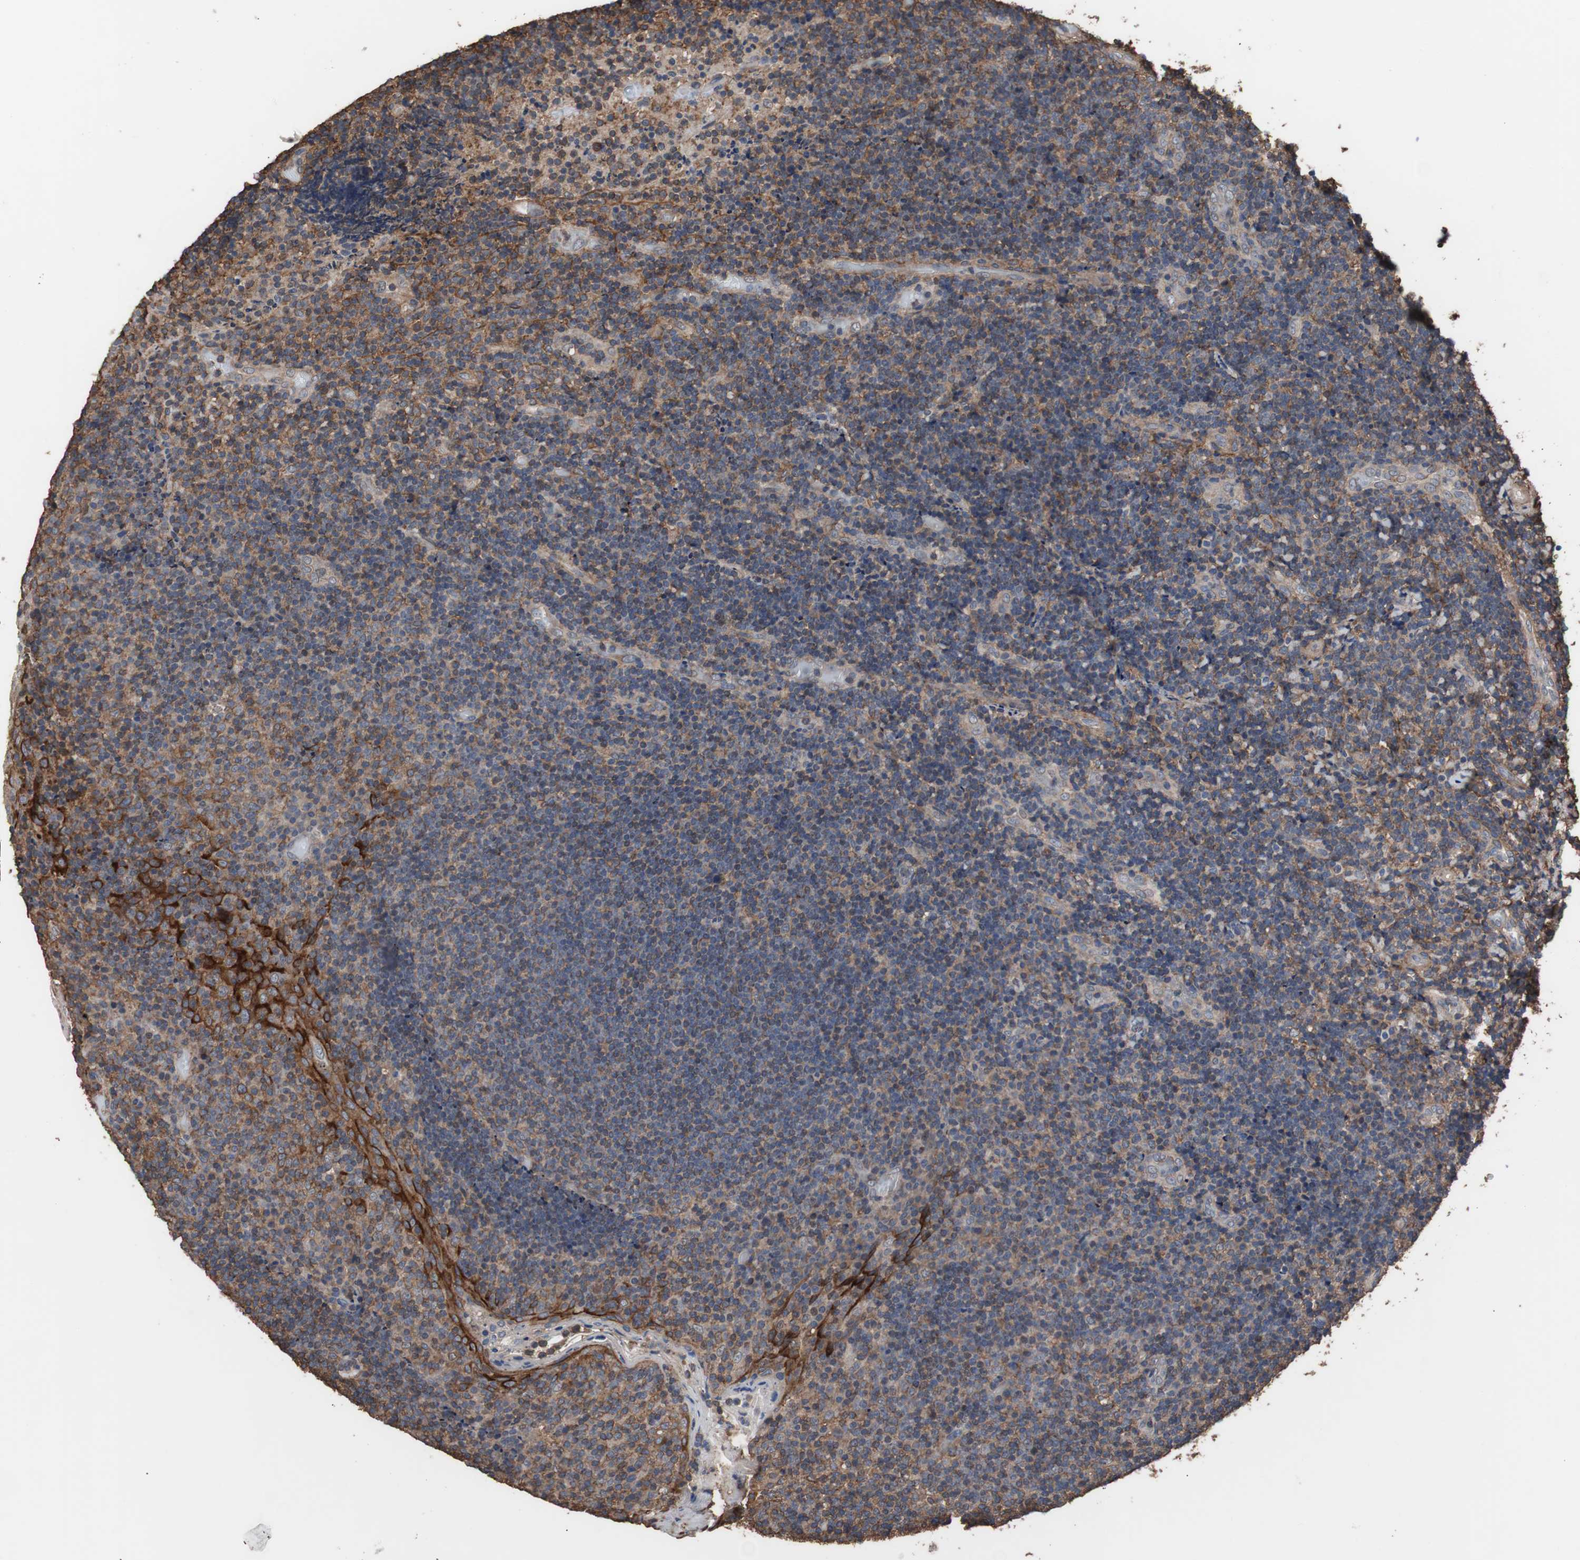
{"staining": {"intensity": "moderate", "quantity": "<25%", "location": "cytoplasmic/membranous"}, "tissue": "lymphoma", "cell_type": "Tumor cells", "image_type": "cancer", "snomed": [{"axis": "morphology", "description": "Malignant lymphoma, non-Hodgkin's type, High grade"}, {"axis": "topography", "description": "Tonsil"}], "caption": "The micrograph exhibits immunohistochemical staining of high-grade malignant lymphoma, non-Hodgkin's type. There is moderate cytoplasmic/membranous expression is identified in approximately <25% of tumor cells.", "gene": "COL6A2", "patient": {"sex": "female", "age": 36}}